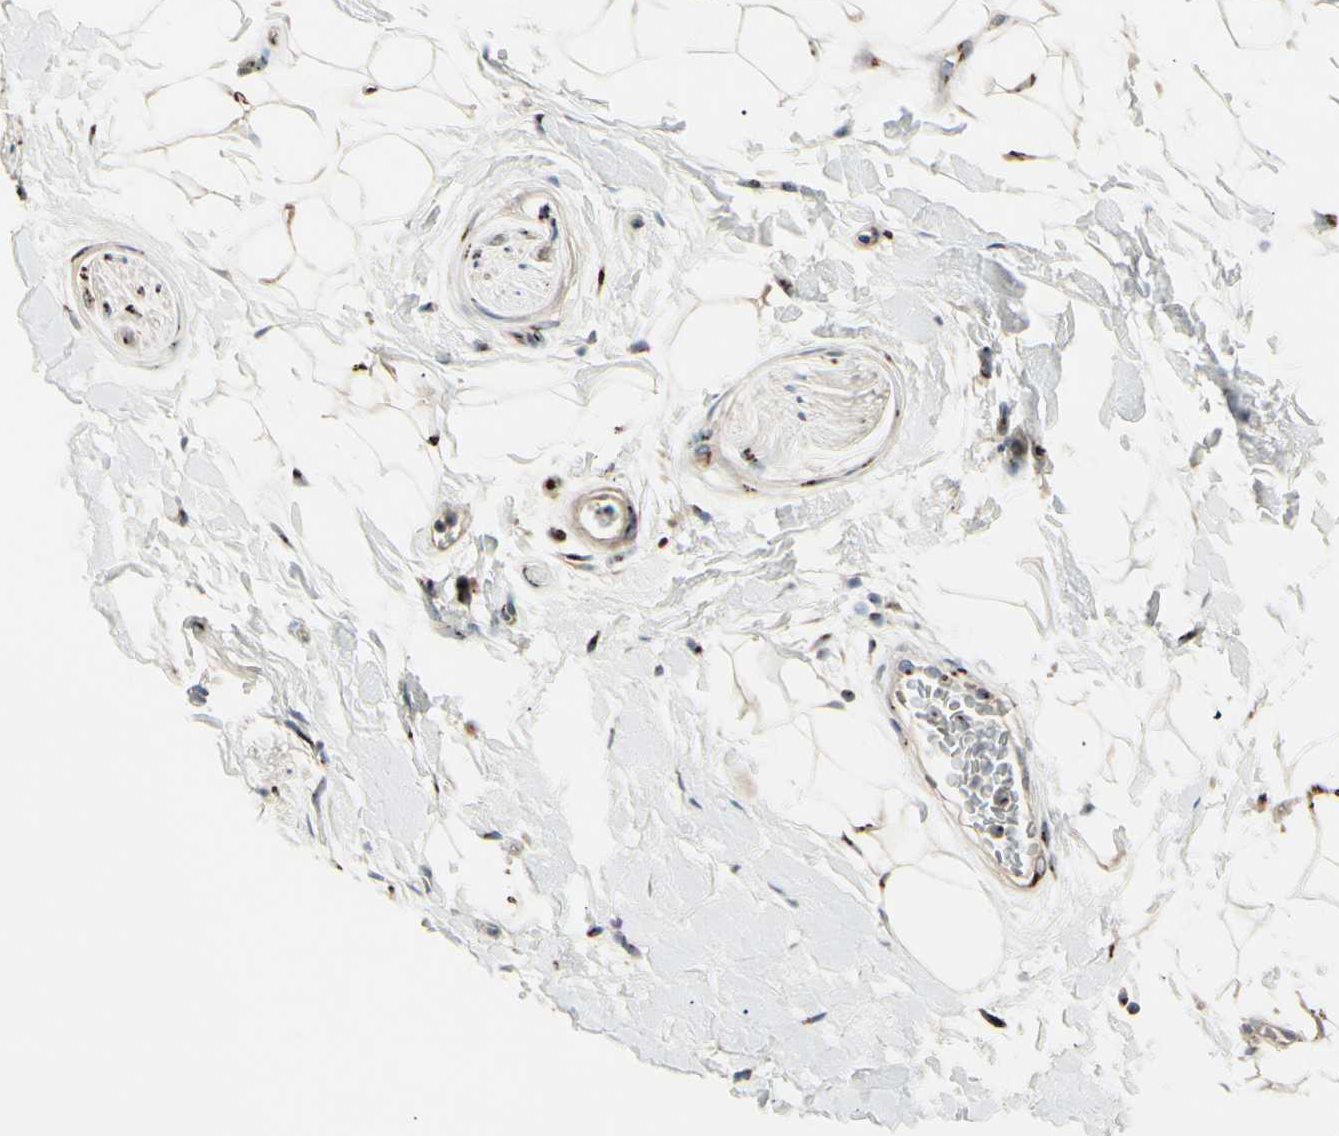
{"staining": {"intensity": "strong", "quantity": ">75%", "location": "cytoplasmic/membranous"}, "tissue": "adipose tissue", "cell_type": "Adipocytes", "image_type": "normal", "snomed": [{"axis": "morphology", "description": "Normal tissue, NOS"}, {"axis": "topography", "description": "Soft tissue"}], "caption": "Approximately >75% of adipocytes in benign adipose tissue display strong cytoplasmic/membranous protein positivity as visualized by brown immunohistochemical staining.", "gene": "BPNT2", "patient": {"sex": "male", "age": 72}}